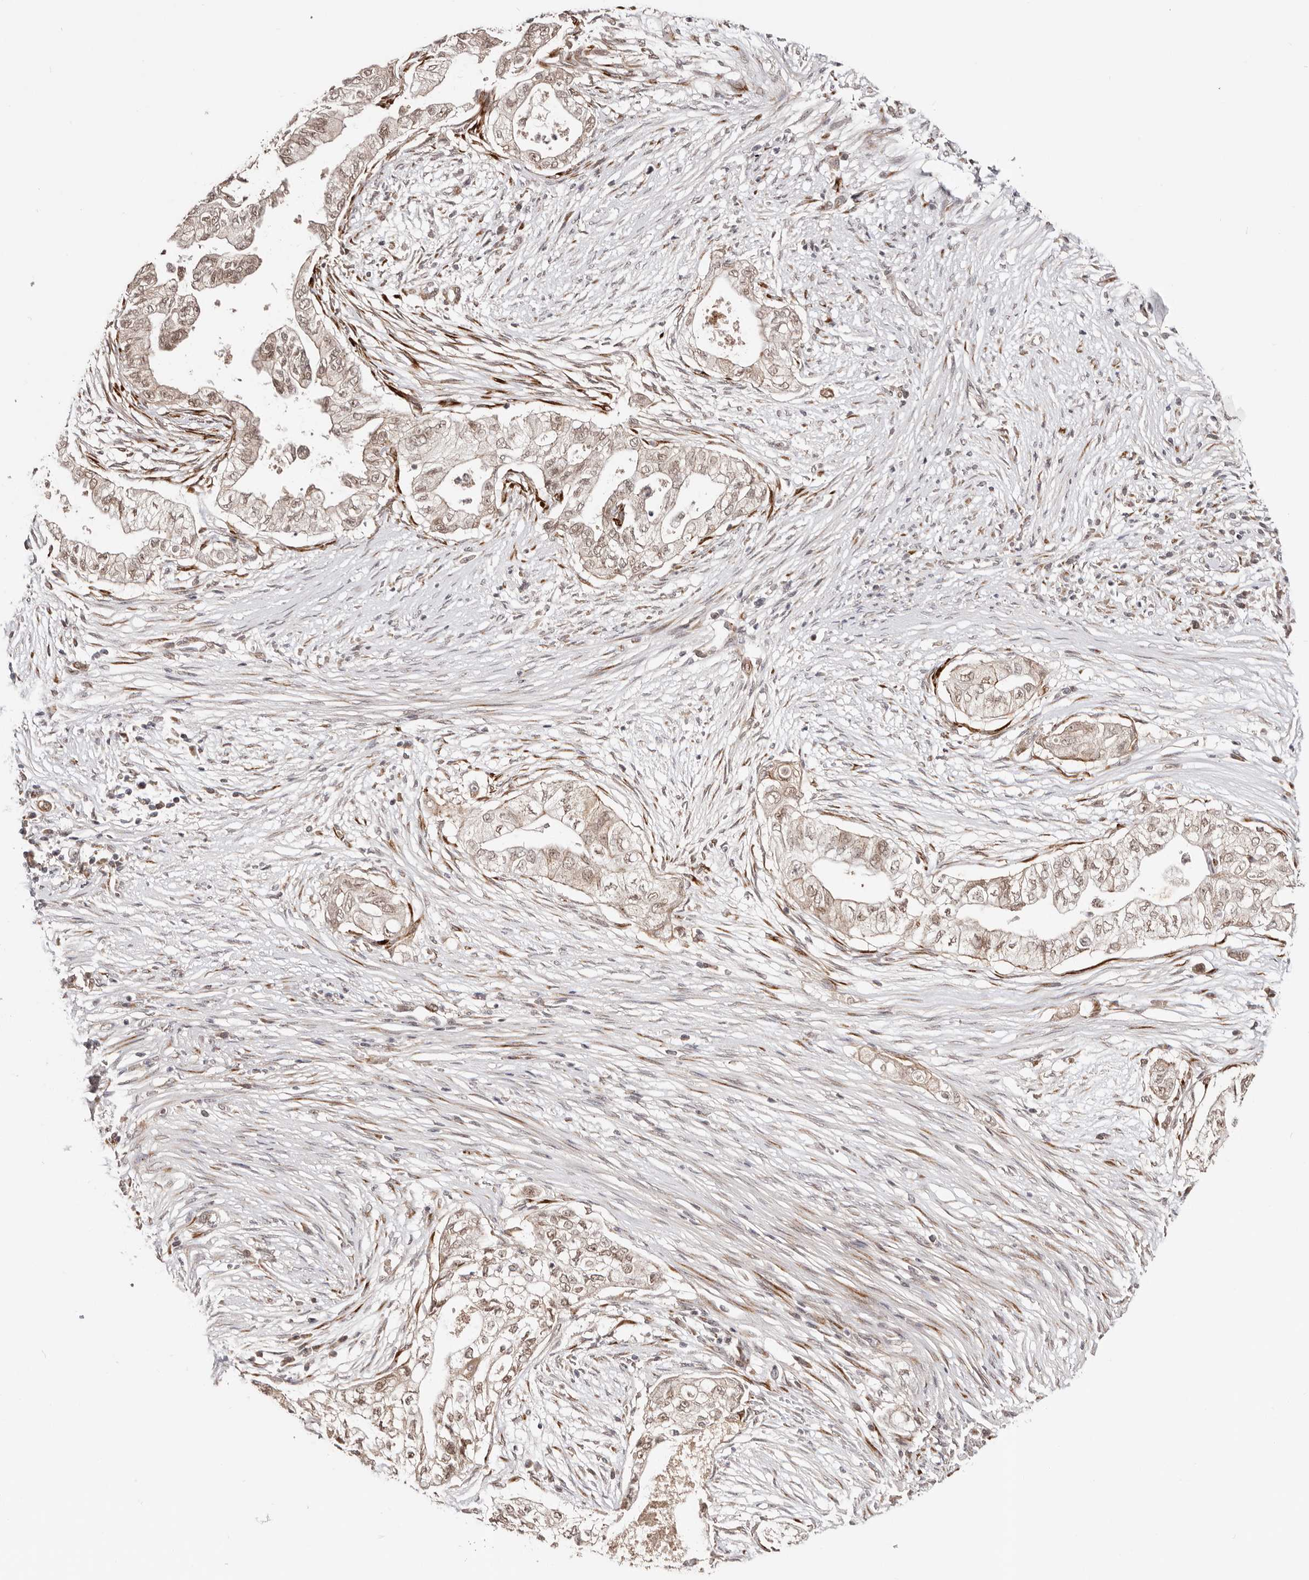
{"staining": {"intensity": "weak", "quantity": ">75%", "location": "cytoplasmic/membranous,nuclear"}, "tissue": "pancreatic cancer", "cell_type": "Tumor cells", "image_type": "cancer", "snomed": [{"axis": "morphology", "description": "Adenocarcinoma, NOS"}, {"axis": "topography", "description": "Pancreas"}], "caption": "Immunohistochemistry micrograph of human pancreatic cancer (adenocarcinoma) stained for a protein (brown), which shows low levels of weak cytoplasmic/membranous and nuclear staining in approximately >75% of tumor cells.", "gene": "SRCAP", "patient": {"sex": "male", "age": 72}}